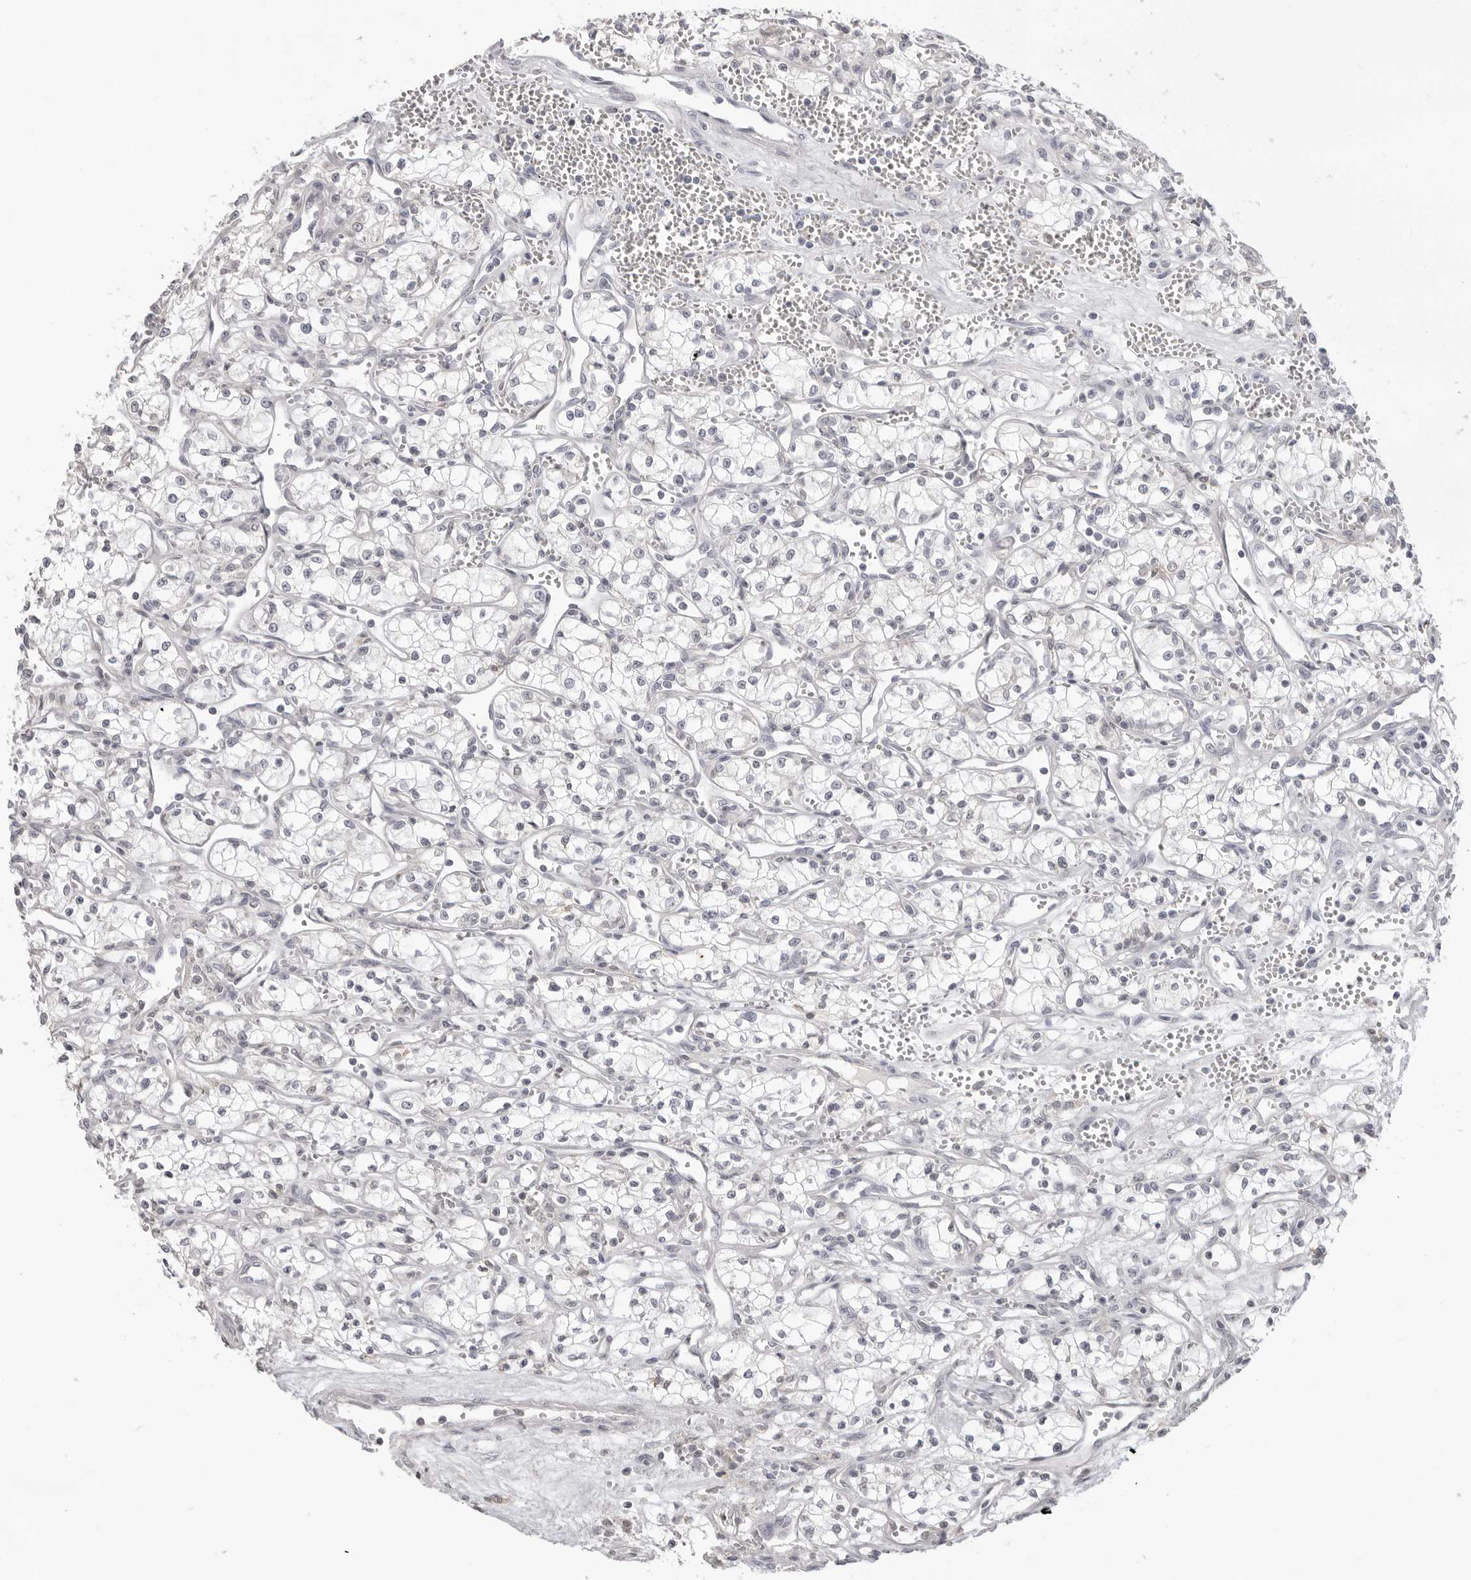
{"staining": {"intensity": "negative", "quantity": "none", "location": "none"}, "tissue": "renal cancer", "cell_type": "Tumor cells", "image_type": "cancer", "snomed": [{"axis": "morphology", "description": "Adenocarcinoma, NOS"}, {"axis": "topography", "description": "Kidney"}], "caption": "High magnification brightfield microscopy of renal adenocarcinoma stained with DAB (3,3'-diaminobenzidine) (brown) and counterstained with hematoxylin (blue): tumor cells show no significant expression. (Brightfield microscopy of DAB IHC at high magnification).", "gene": "ACP6", "patient": {"sex": "male", "age": 59}}